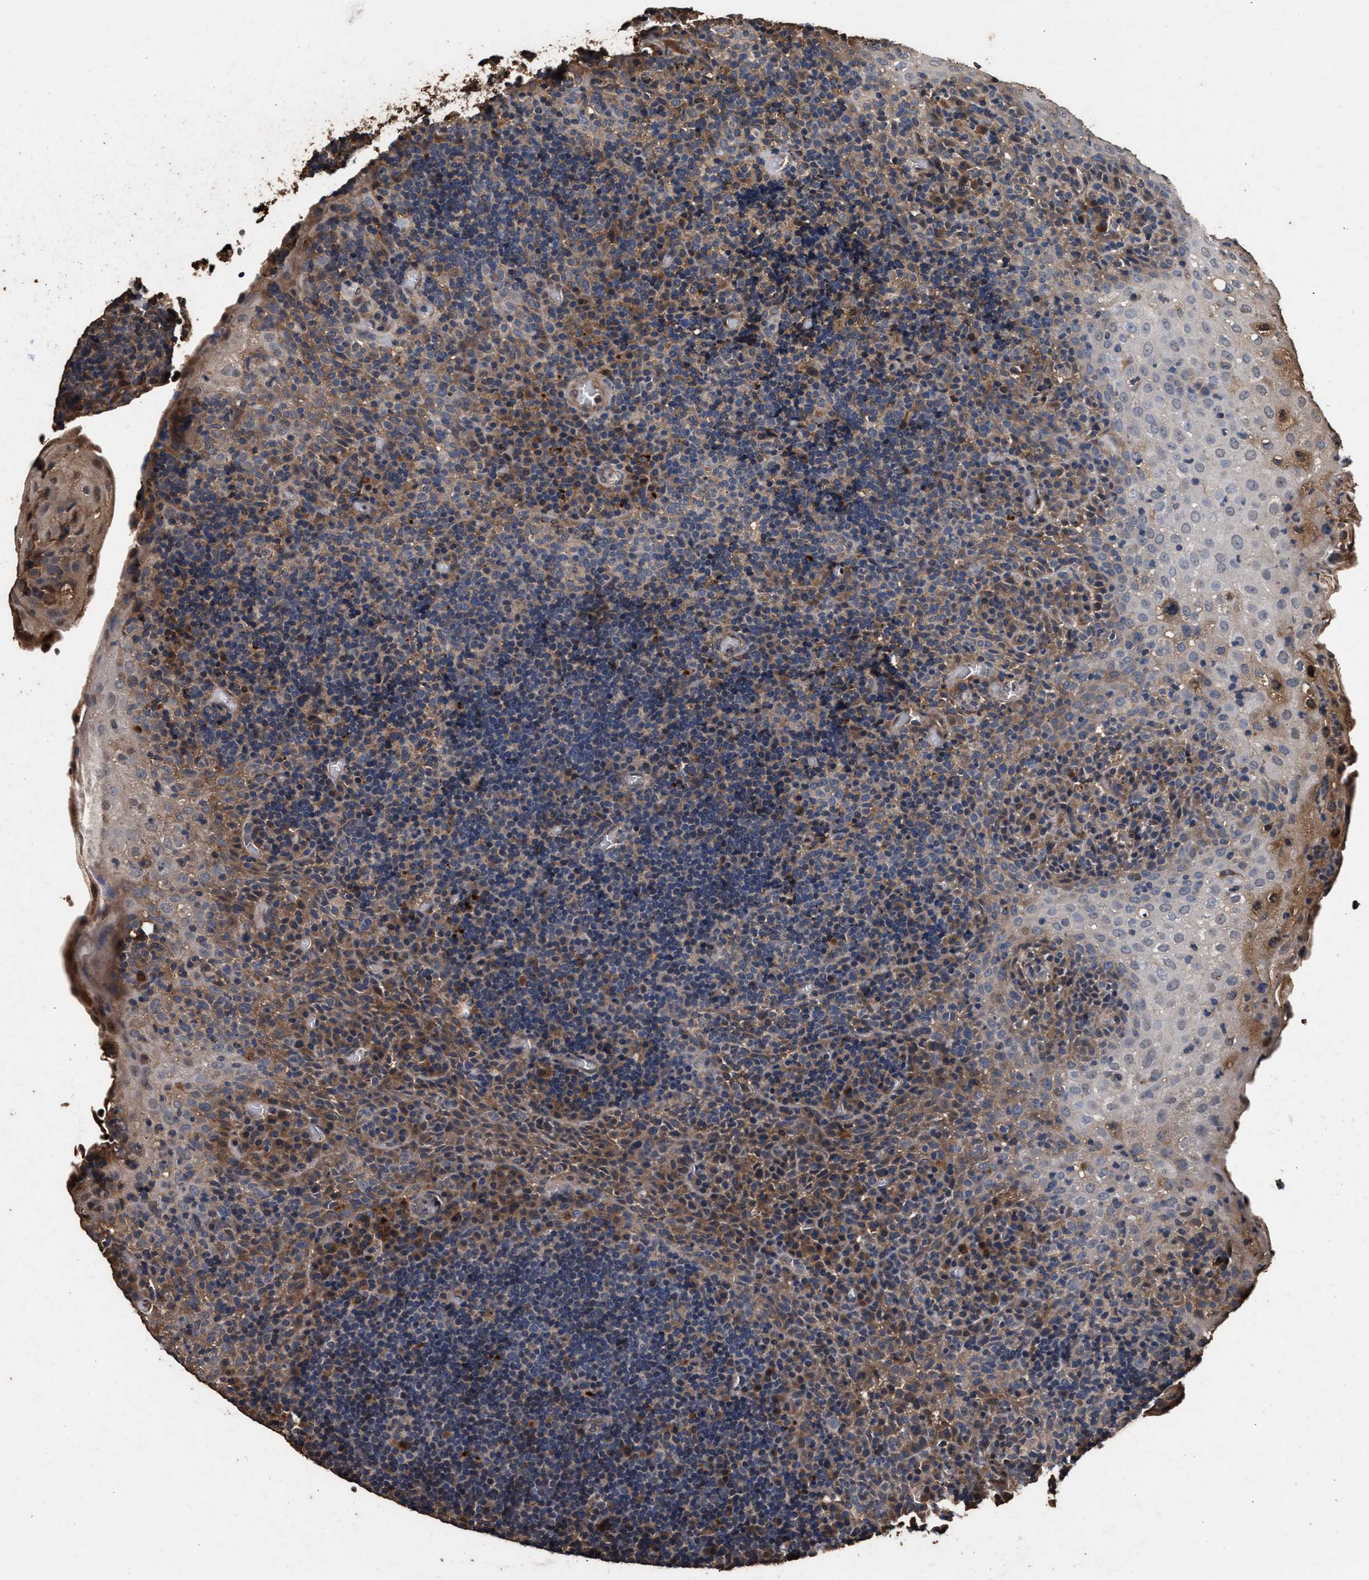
{"staining": {"intensity": "moderate", "quantity": "25%-75%", "location": "cytoplasmic/membranous"}, "tissue": "tonsil", "cell_type": "Germinal center cells", "image_type": "normal", "snomed": [{"axis": "morphology", "description": "Normal tissue, NOS"}, {"axis": "topography", "description": "Tonsil"}], "caption": "Unremarkable tonsil displays moderate cytoplasmic/membranous positivity in approximately 25%-75% of germinal center cells, visualized by immunohistochemistry.", "gene": "ENSG00000286112", "patient": {"sex": "male", "age": 37}}